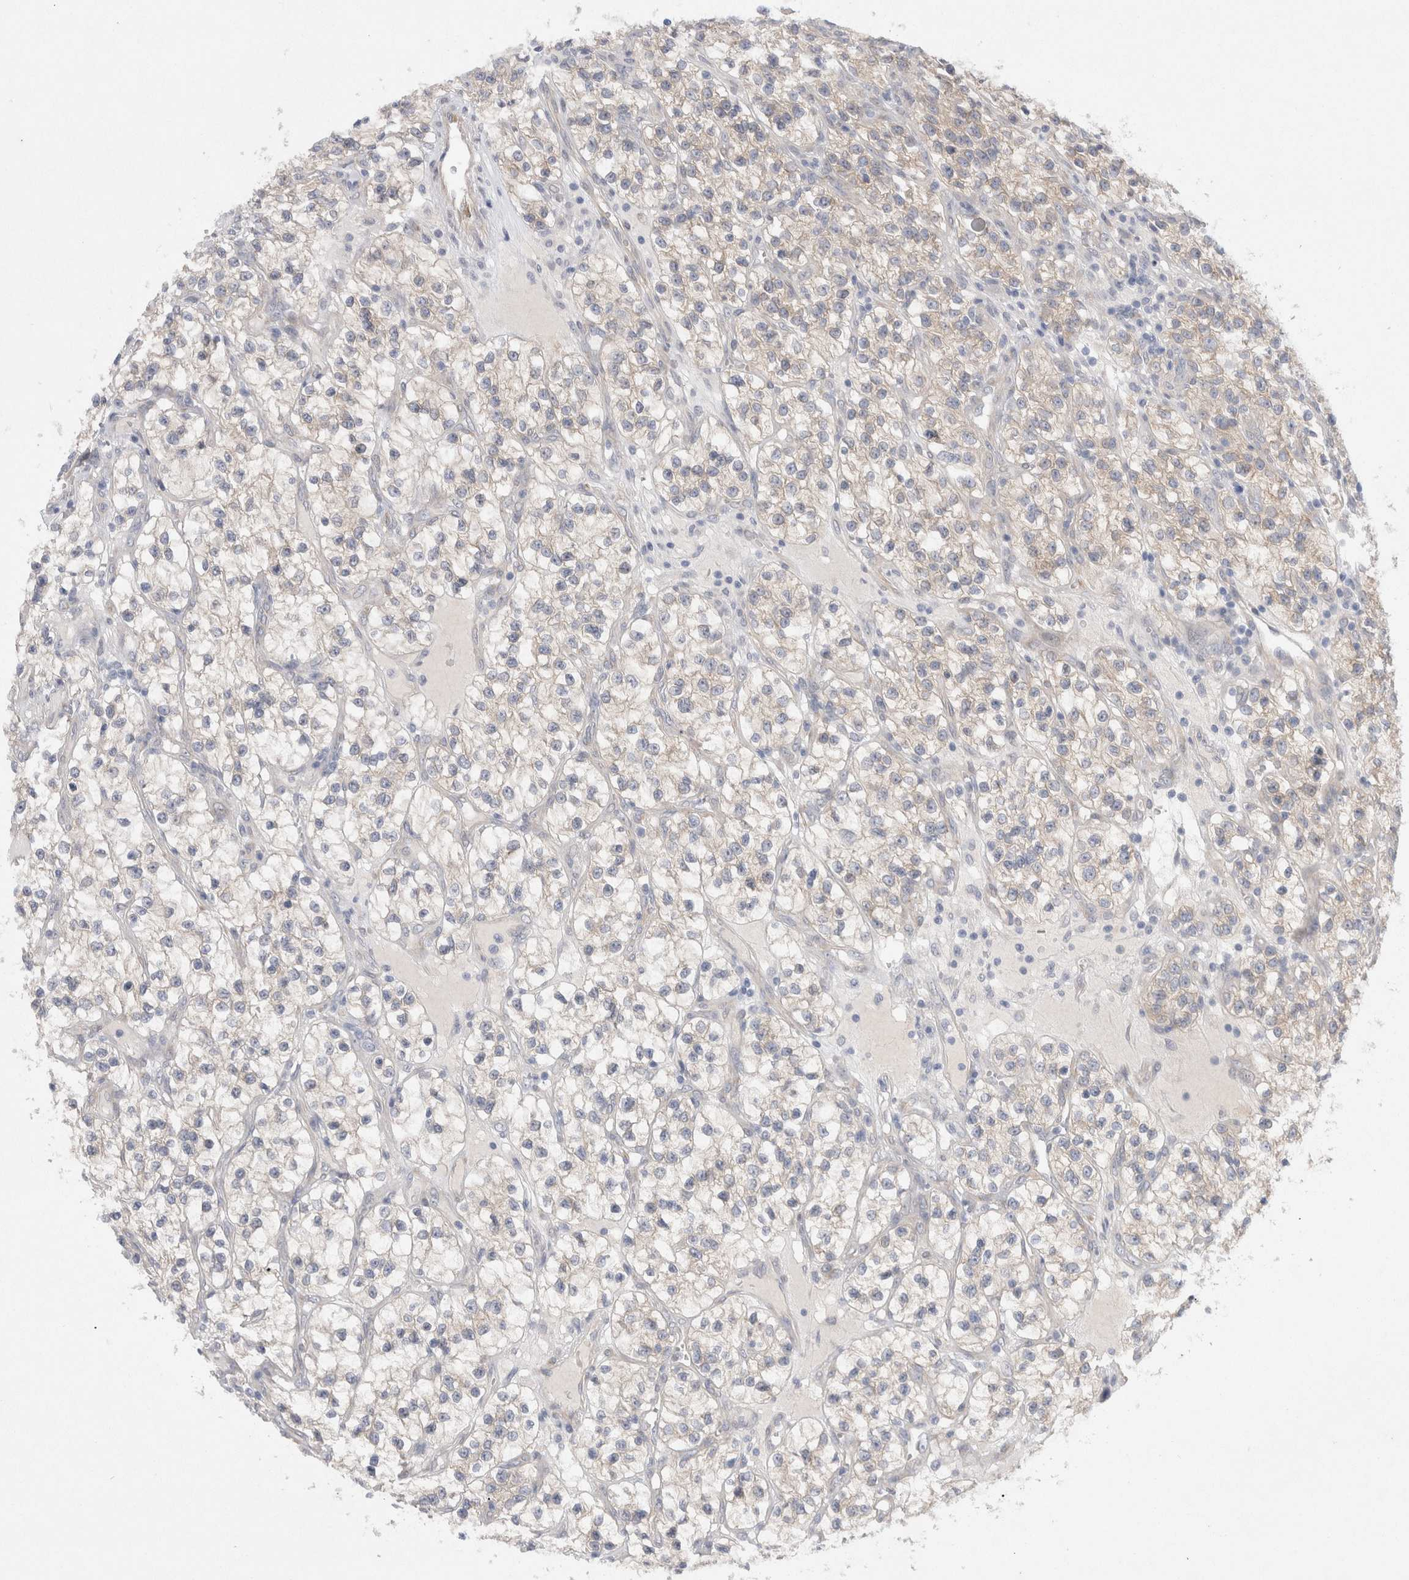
{"staining": {"intensity": "negative", "quantity": "none", "location": "none"}, "tissue": "renal cancer", "cell_type": "Tumor cells", "image_type": "cancer", "snomed": [{"axis": "morphology", "description": "Adenocarcinoma, NOS"}, {"axis": "topography", "description": "Kidney"}], "caption": "Immunohistochemistry (IHC) histopathology image of renal cancer stained for a protein (brown), which demonstrates no staining in tumor cells. The staining was performed using DAB to visualize the protein expression in brown, while the nuclei were stained in blue with hematoxylin (Magnification: 20x).", "gene": "WIPF2", "patient": {"sex": "female", "age": 57}}